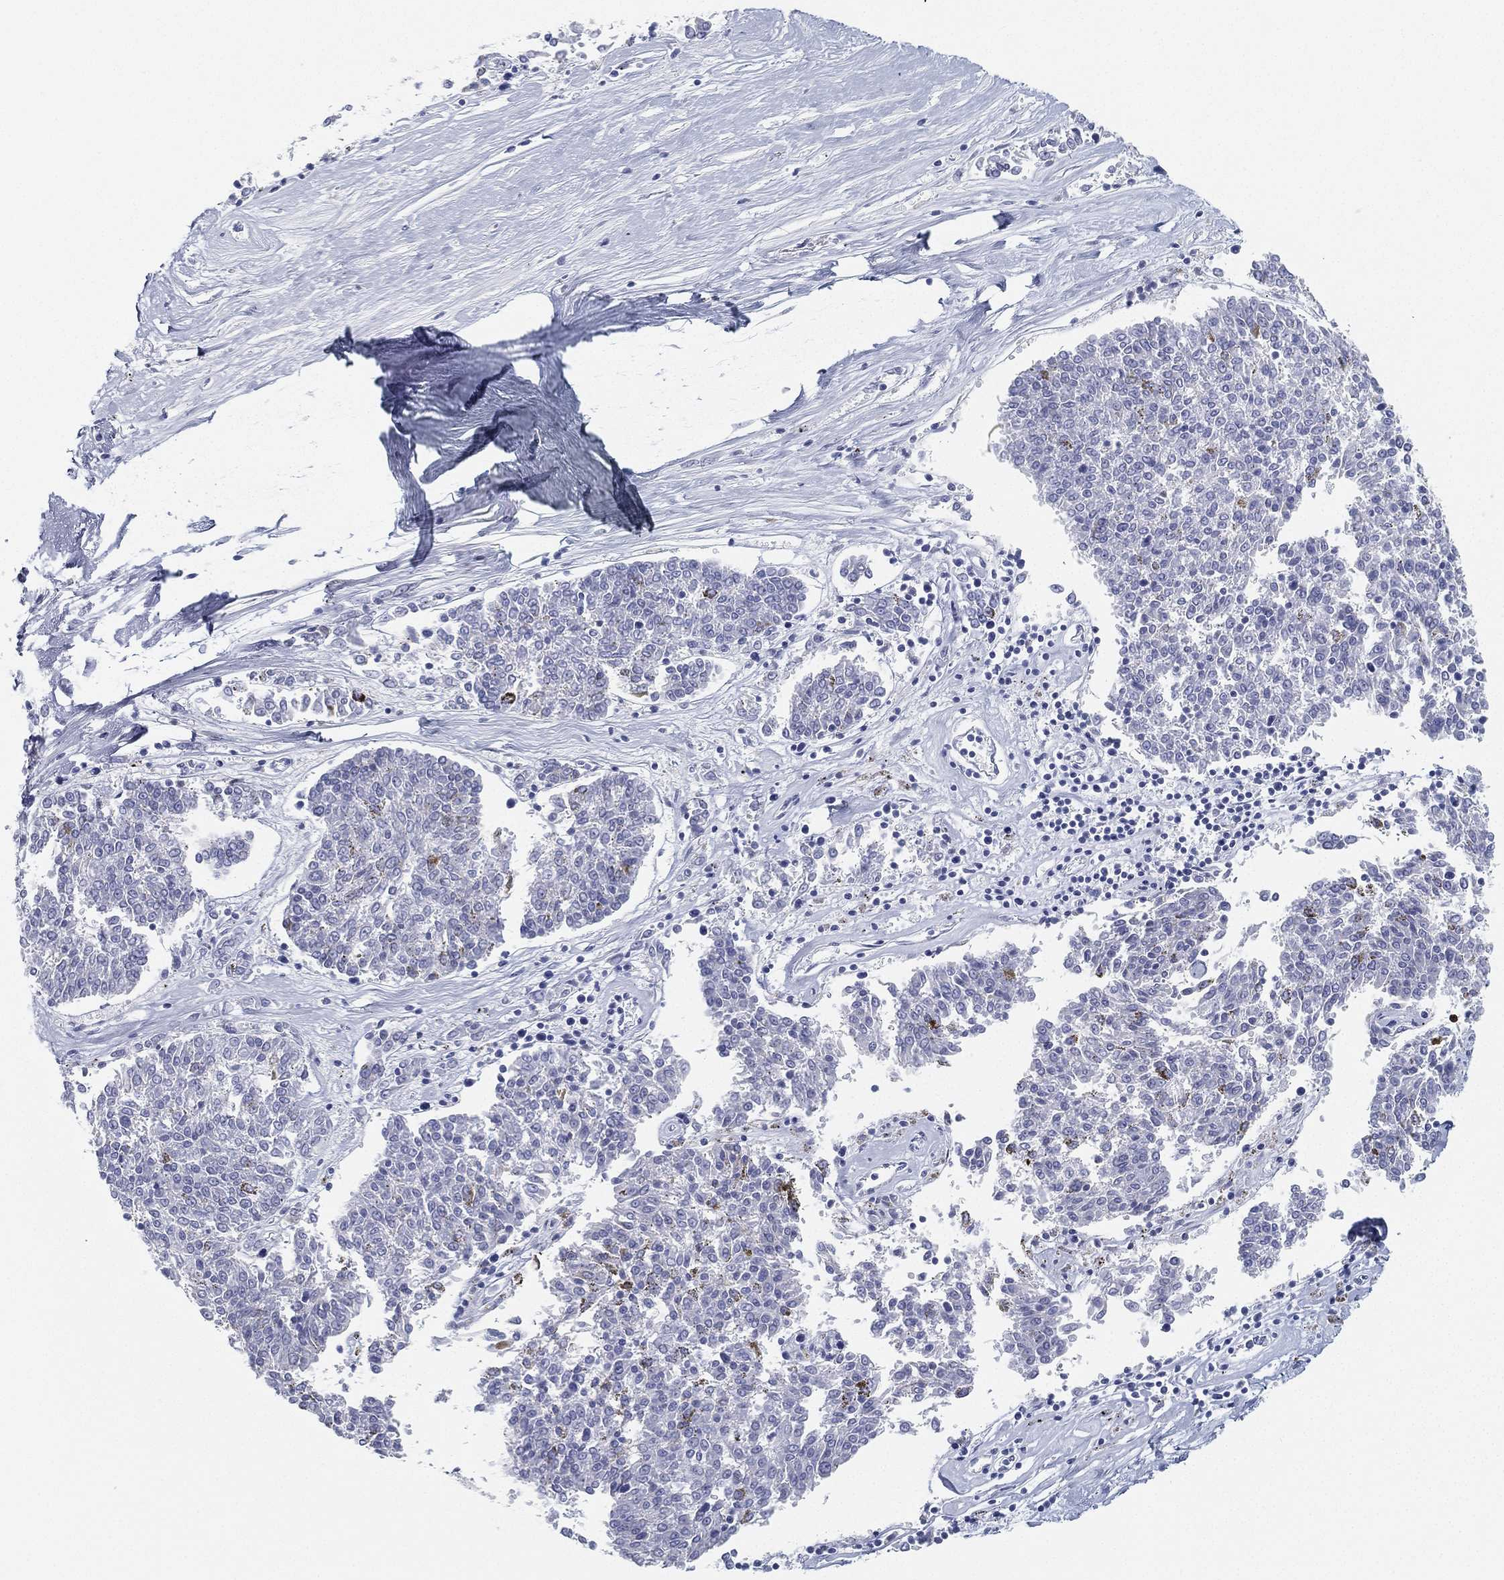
{"staining": {"intensity": "negative", "quantity": "none", "location": "none"}, "tissue": "melanoma", "cell_type": "Tumor cells", "image_type": "cancer", "snomed": [{"axis": "morphology", "description": "Malignant melanoma, NOS"}, {"axis": "topography", "description": "Skin"}], "caption": "Immunohistochemistry of human melanoma shows no expression in tumor cells.", "gene": "GPR61", "patient": {"sex": "female", "age": 72}}